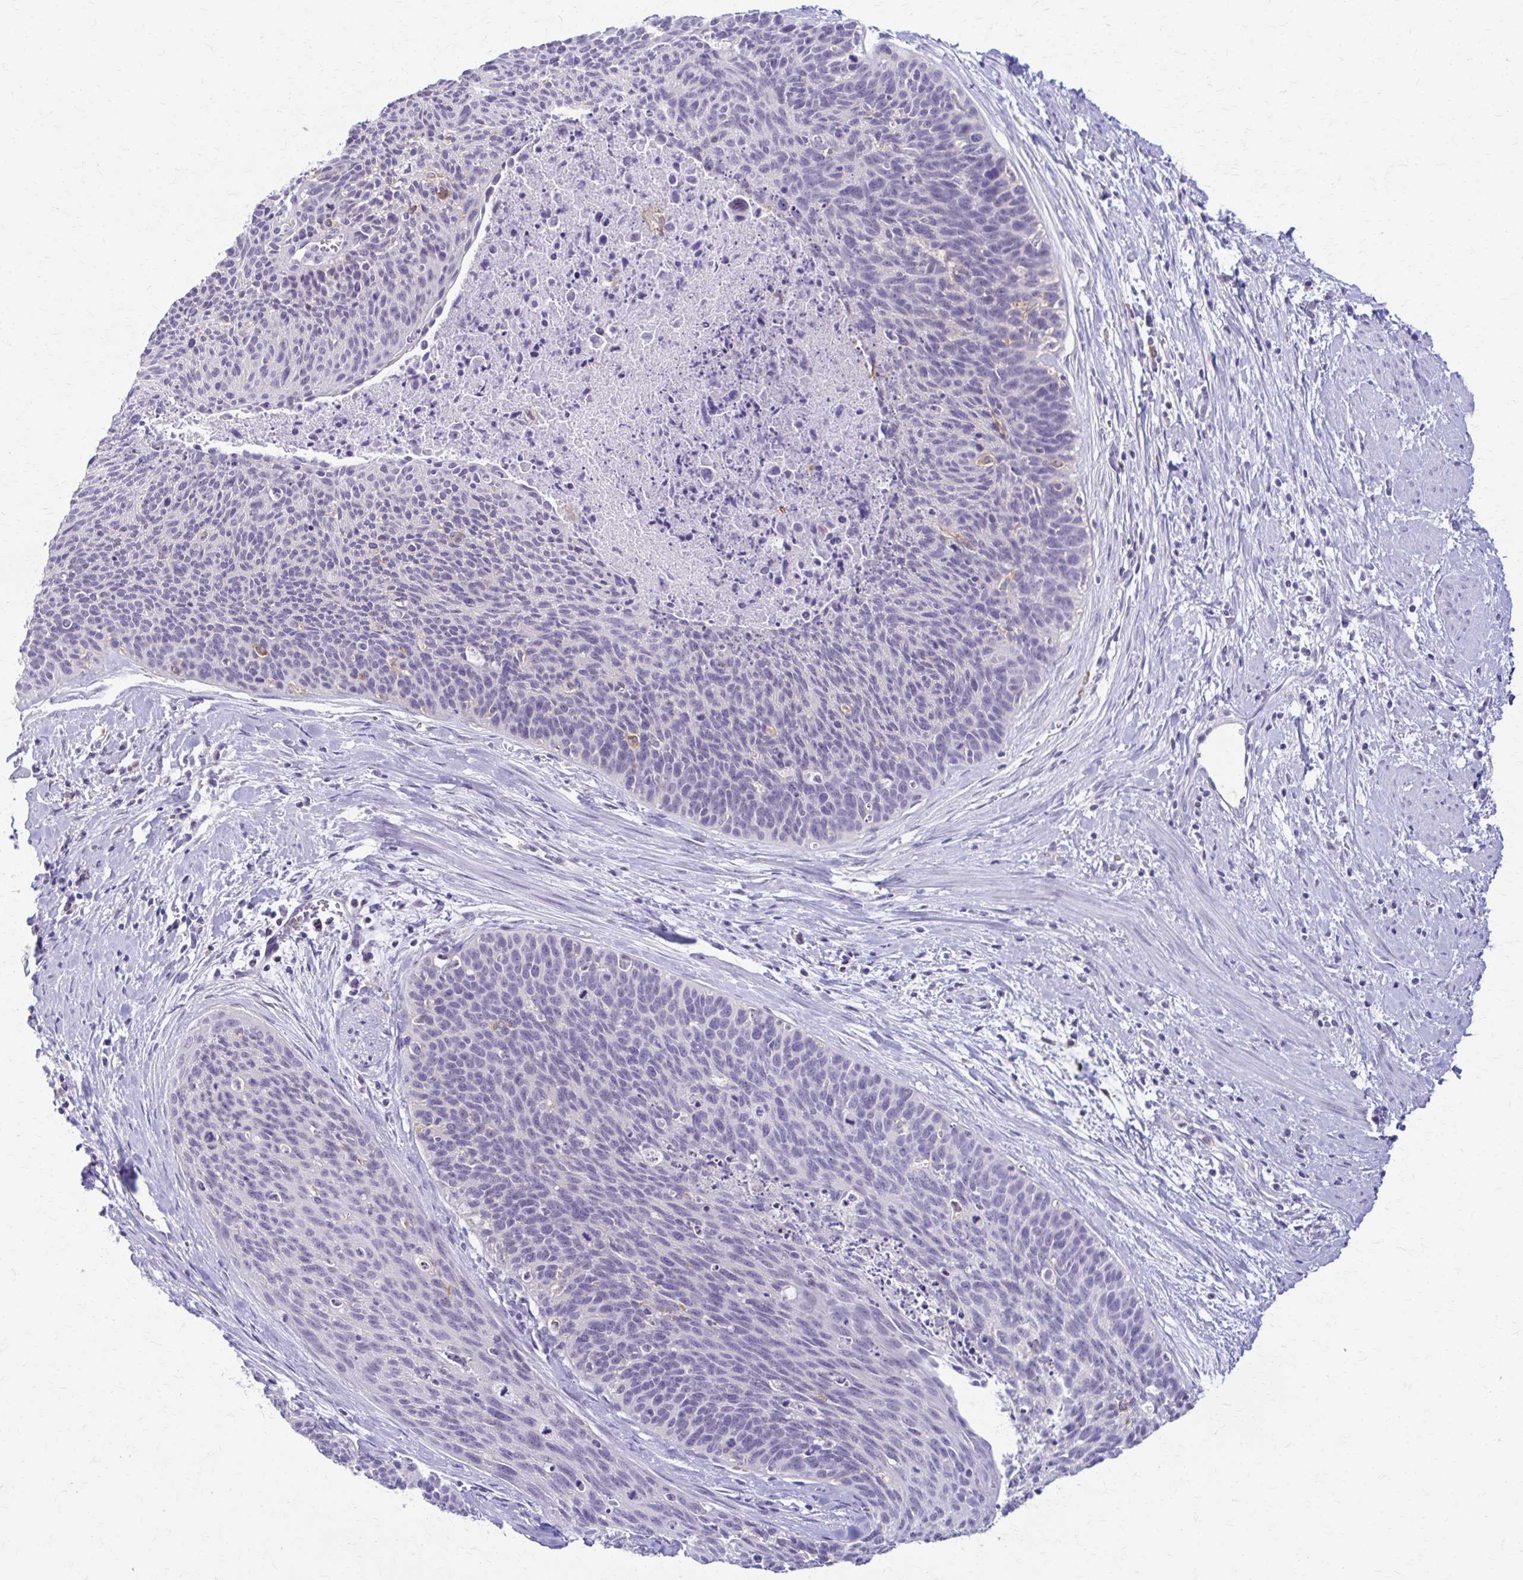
{"staining": {"intensity": "negative", "quantity": "none", "location": "none"}, "tissue": "cervical cancer", "cell_type": "Tumor cells", "image_type": "cancer", "snomed": [{"axis": "morphology", "description": "Squamous cell carcinoma, NOS"}, {"axis": "topography", "description": "Cervix"}], "caption": "Tumor cells show no significant protein positivity in cervical cancer (squamous cell carcinoma). Nuclei are stained in blue.", "gene": "PIK3AP1", "patient": {"sex": "female", "age": 55}}